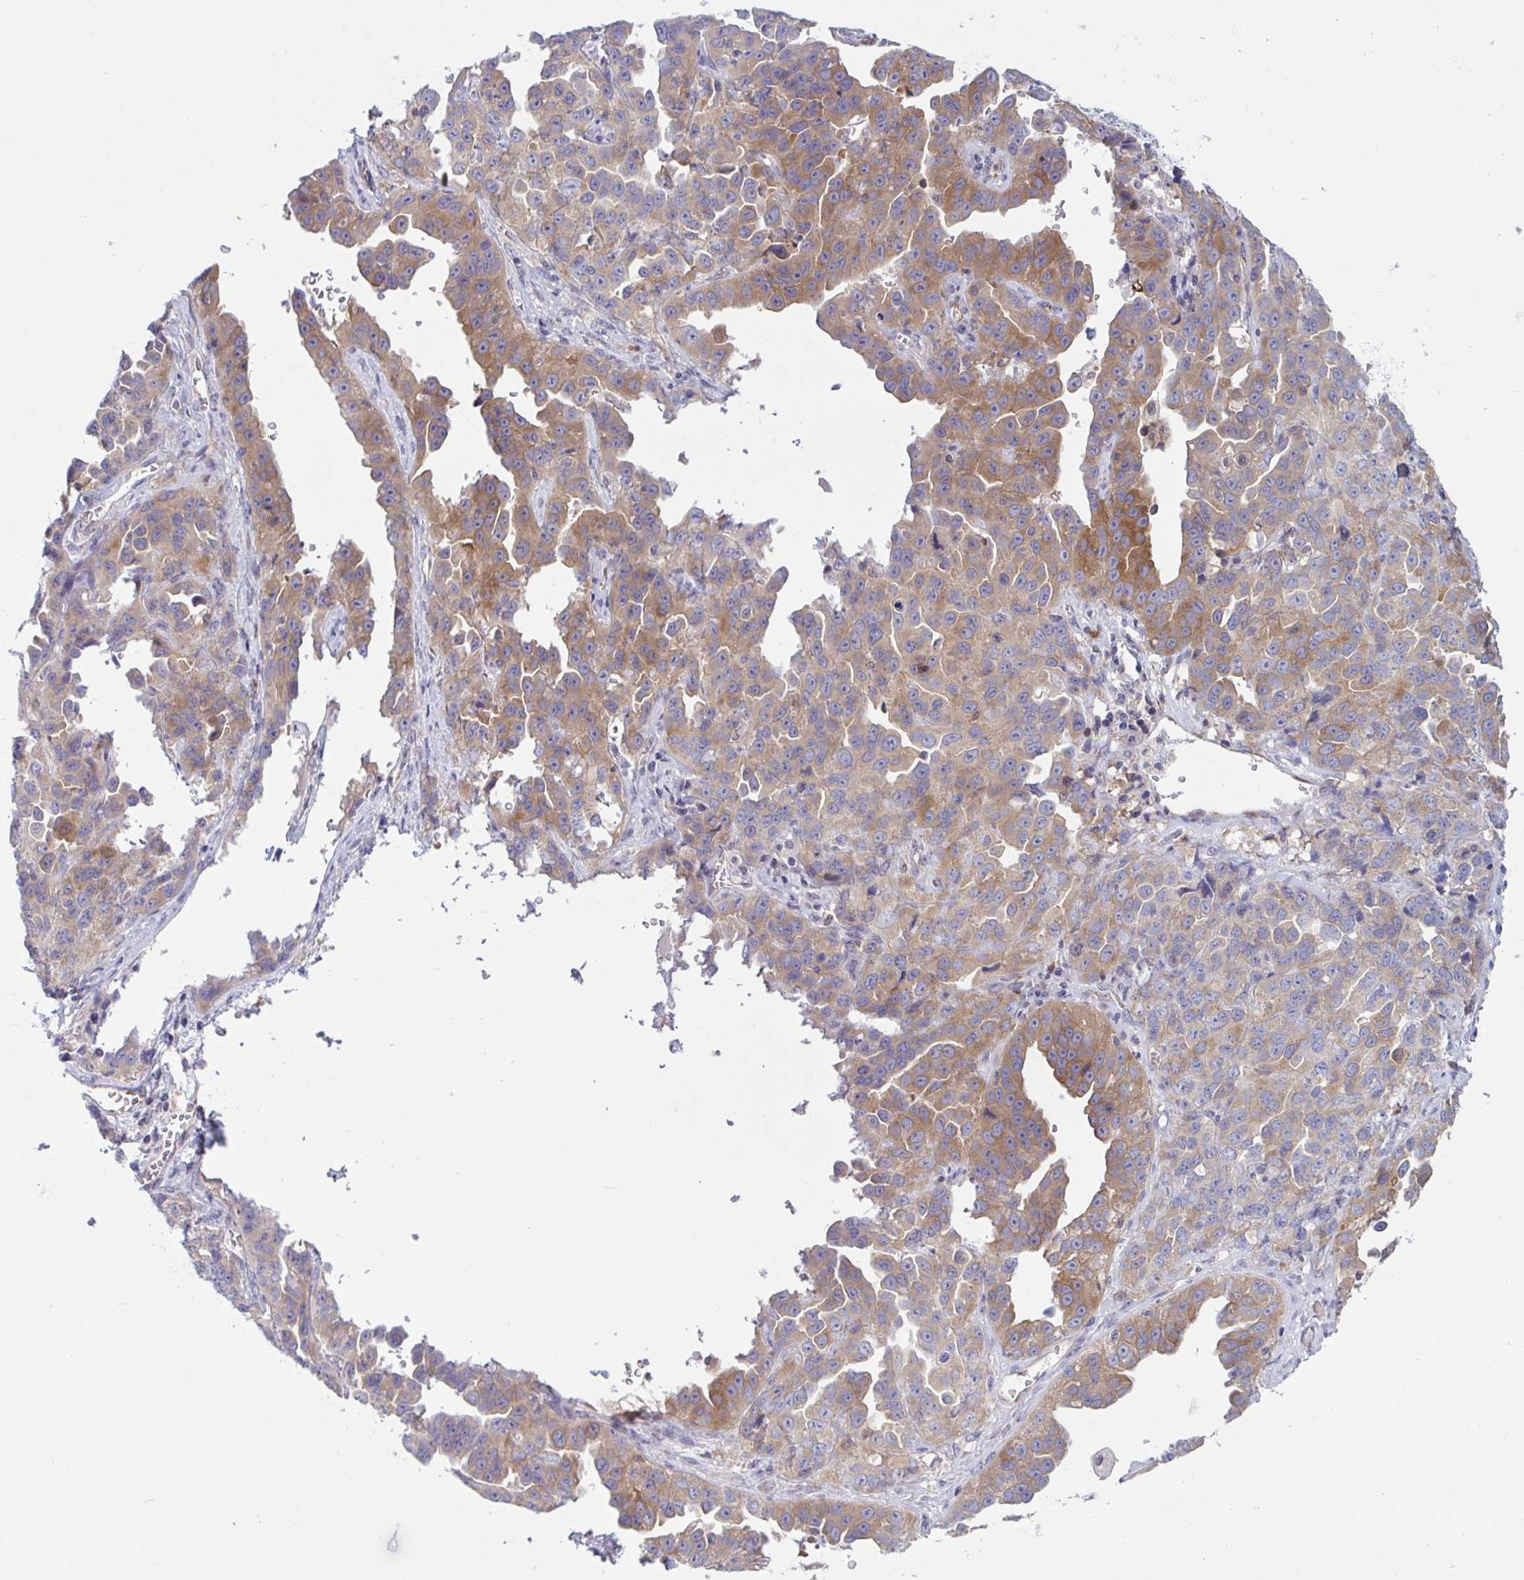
{"staining": {"intensity": "moderate", "quantity": ">75%", "location": "cytoplasmic/membranous"}, "tissue": "ovarian cancer", "cell_type": "Tumor cells", "image_type": "cancer", "snomed": [{"axis": "morphology", "description": "Cystadenocarcinoma, serous, NOS"}, {"axis": "topography", "description": "Ovary"}], "caption": "Approximately >75% of tumor cells in serous cystadenocarcinoma (ovarian) reveal moderate cytoplasmic/membranous protein positivity as visualized by brown immunohistochemical staining.", "gene": "TANK", "patient": {"sex": "female", "age": 75}}